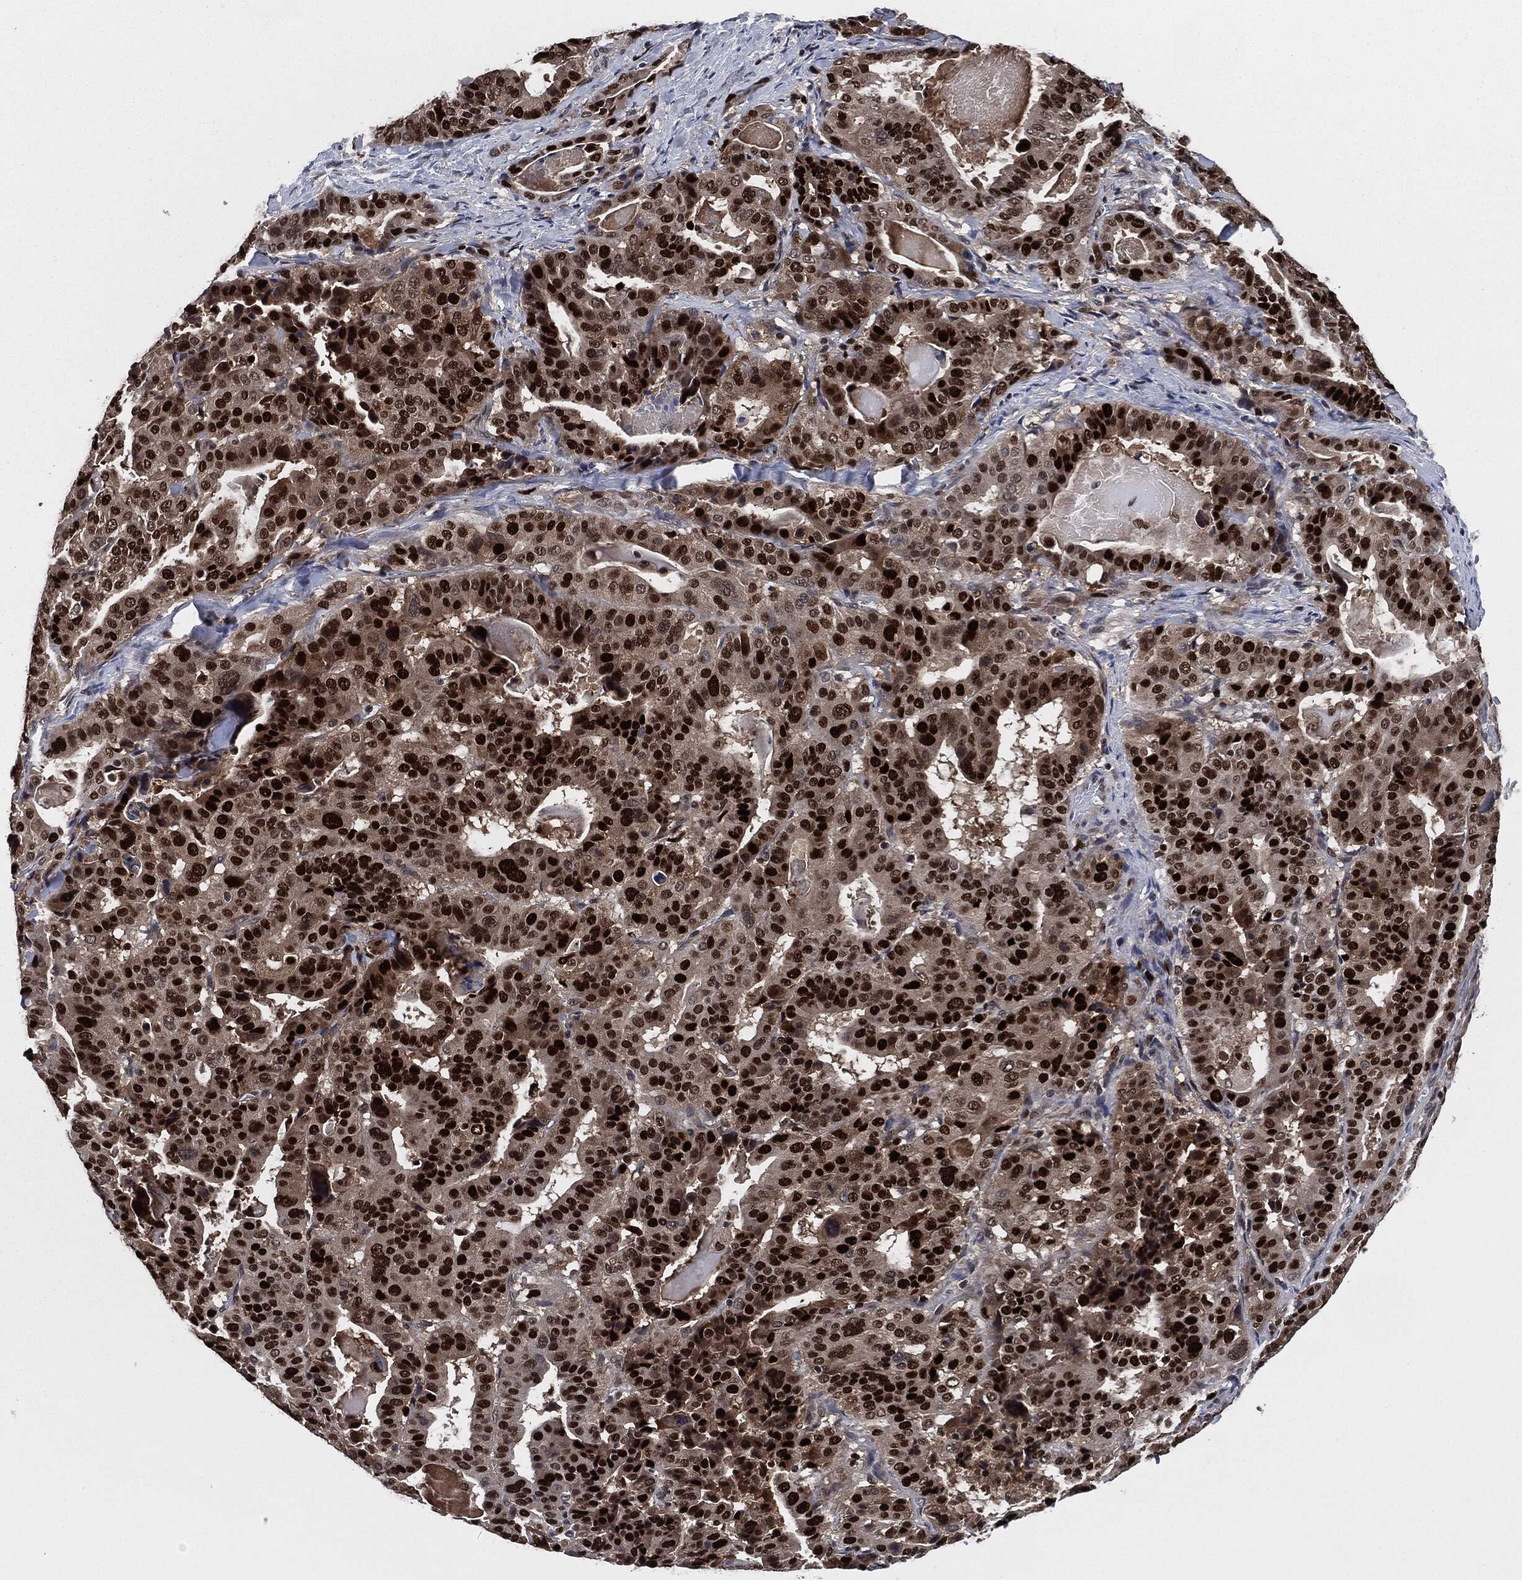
{"staining": {"intensity": "strong", "quantity": ">75%", "location": "nuclear"}, "tissue": "stomach cancer", "cell_type": "Tumor cells", "image_type": "cancer", "snomed": [{"axis": "morphology", "description": "Adenocarcinoma, NOS"}, {"axis": "topography", "description": "Stomach"}], "caption": "Stomach cancer (adenocarcinoma) was stained to show a protein in brown. There is high levels of strong nuclear positivity in about >75% of tumor cells.", "gene": "PCNA", "patient": {"sex": "male", "age": 48}}